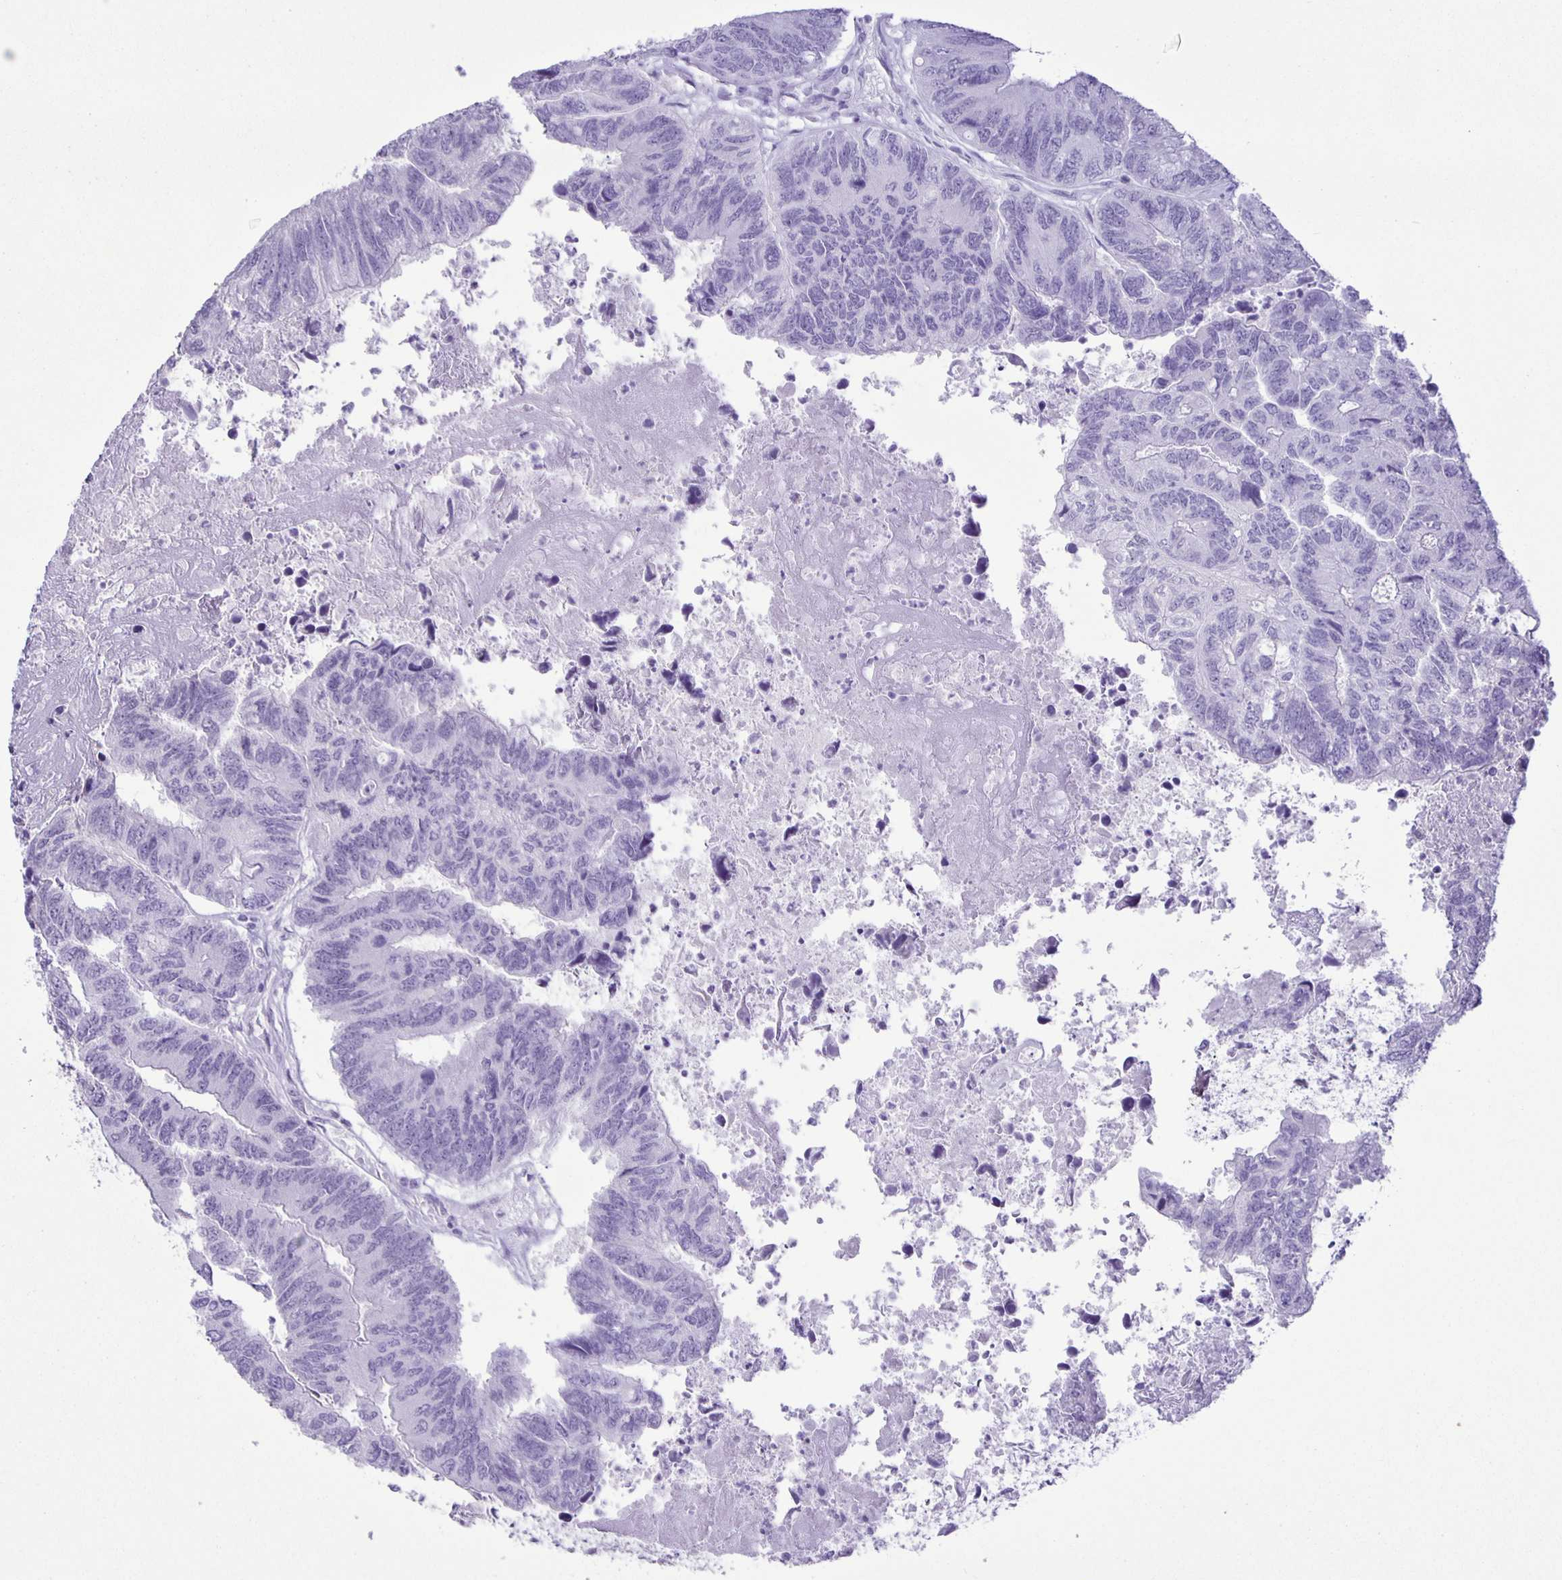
{"staining": {"intensity": "negative", "quantity": "none", "location": "none"}, "tissue": "colorectal cancer", "cell_type": "Tumor cells", "image_type": "cancer", "snomed": [{"axis": "morphology", "description": "Adenocarcinoma, NOS"}, {"axis": "topography", "description": "Colon"}], "caption": "Immunohistochemical staining of human colorectal cancer (adenocarcinoma) reveals no significant expression in tumor cells.", "gene": "EZHIP", "patient": {"sex": "female", "age": 67}}